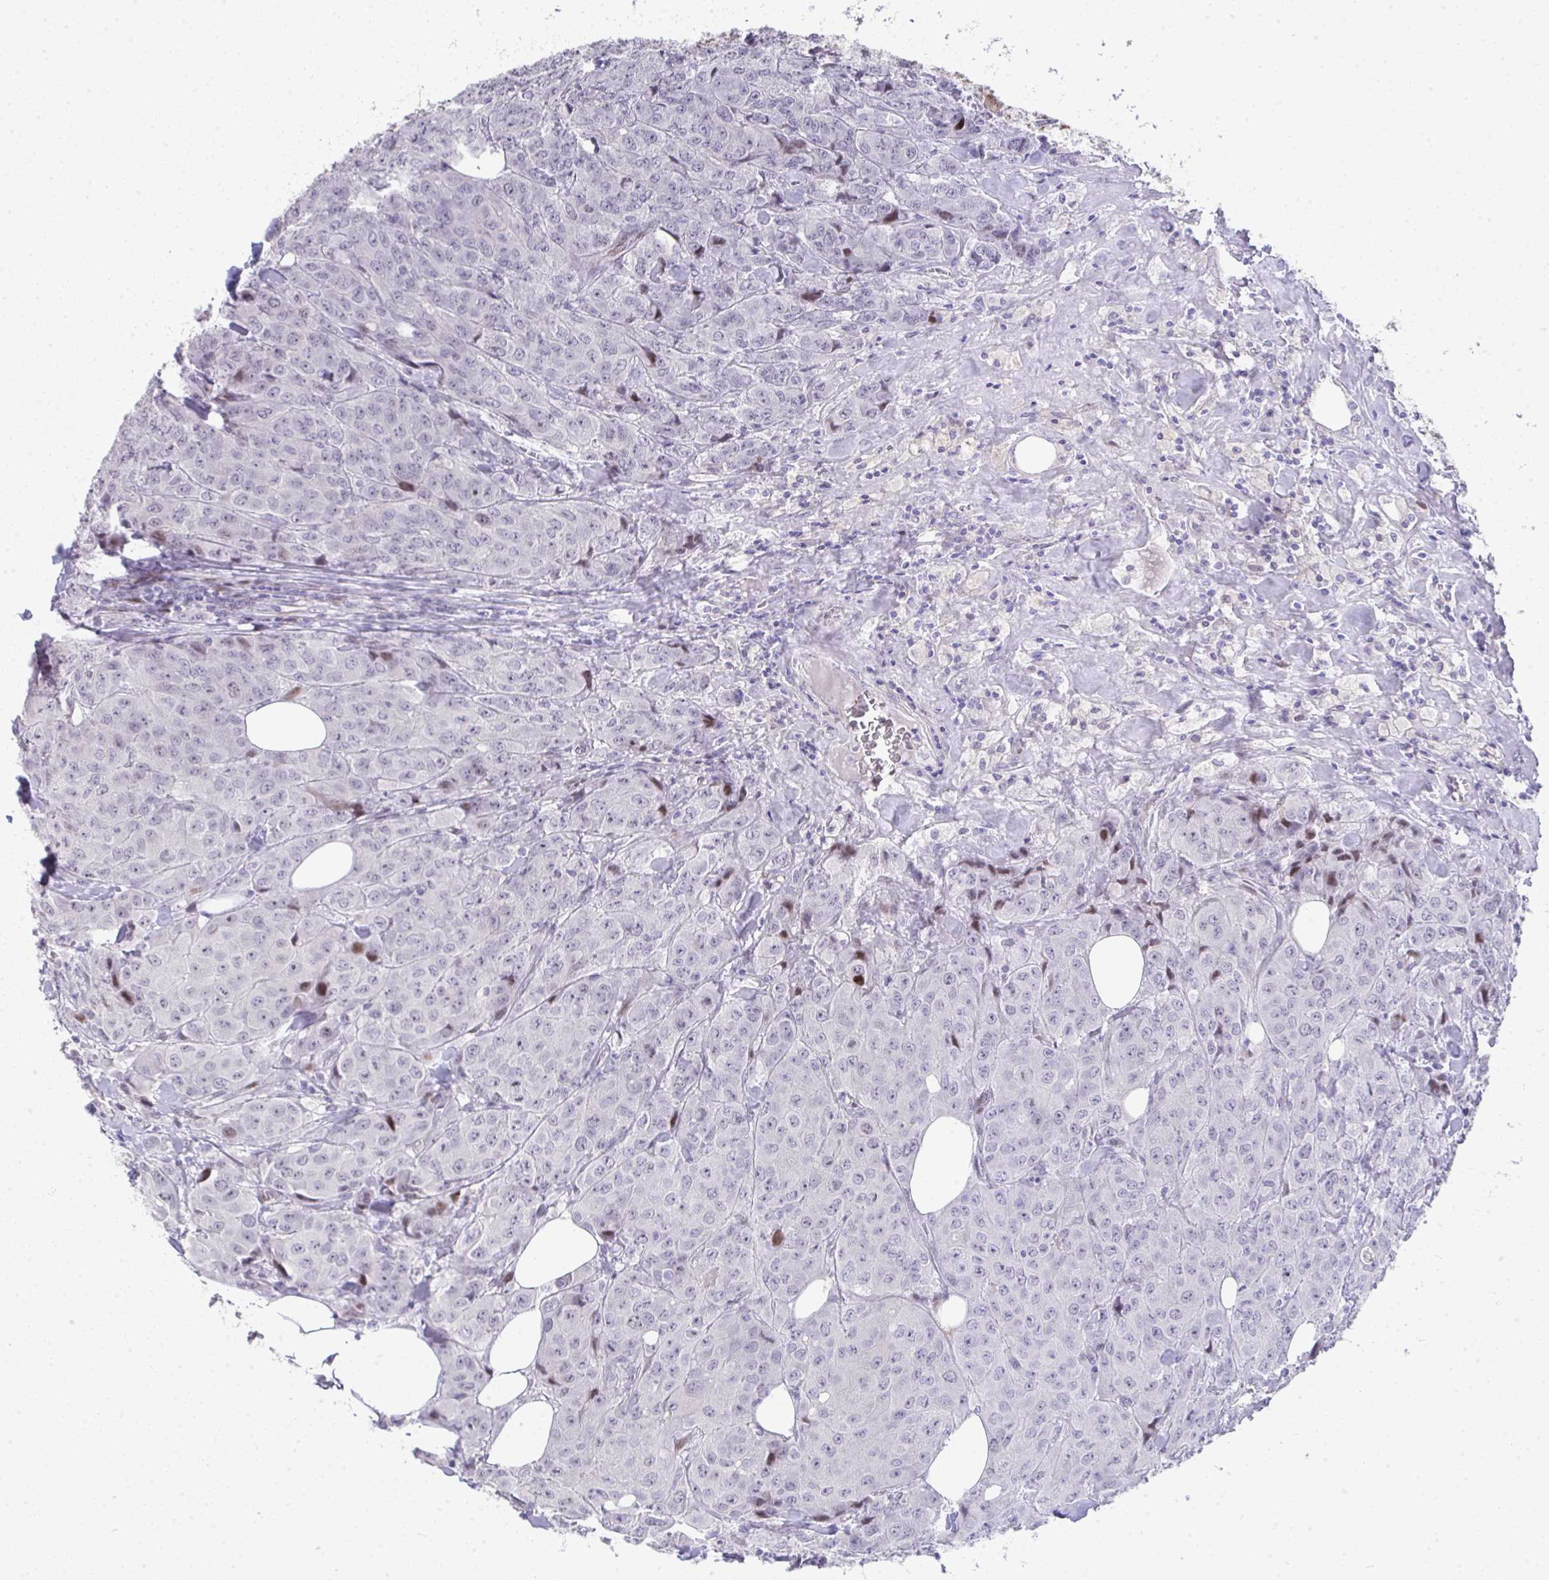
{"staining": {"intensity": "moderate", "quantity": "<25%", "location": "nuclear"}, "tissue": "breast cancer", "cell_type": "Tumor cells", "image_type": "cancer", "snomed": [{"axis": "morphology", "description": "Duct carcinoma"}, {"axis": "topography", "description": "Breast"}], "caption": "Brown immunohistochemical staining in human breast intraductal carcinoma reveals moderate nuclear positivity in approximately <25% of tumor cells. (DAB = brown stain, brightfield microscopy at high magnification).", "gene": "GALNT16", "patient": {"sex": "female", "age": 43}}